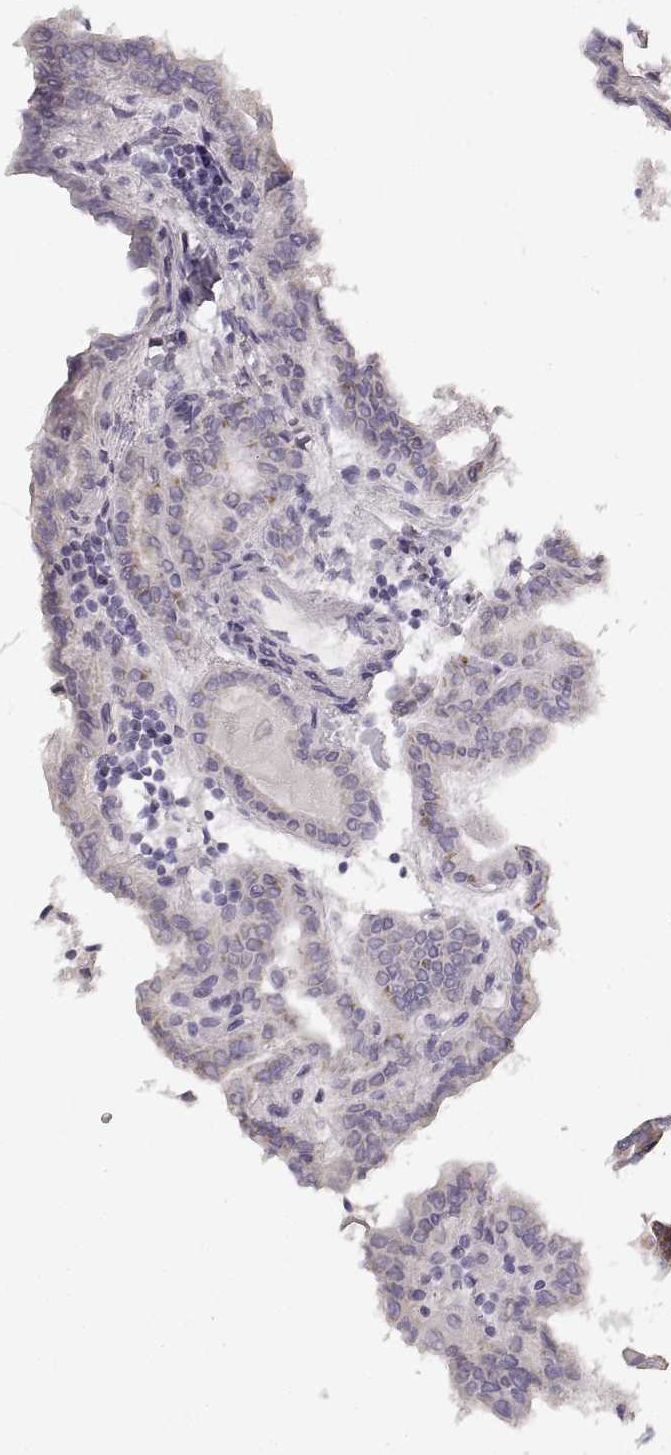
{"staining": {"intensity": "moderate", "quantity": "25%-75%", "location": "cytoplasmic/membranous"}, "tissue": "thyroid cancer", "cell_type": "Tumor cells", "image_type": "cancer", "snomed": [{"axis": "morphology", "description": "Papillary adenocarcinoma, NOS"}, {"axis": "topography", "description": "Thyroid gland"}], "caption": "Protein staining by IHC demonstrates moderate cytoplasmic/membranous positivity in about 25%-75% of tumor cells in thyroid papillary adenocarcinoma.", "gene": "RDH13", "patient": {"sex": "female", "age": 46}}